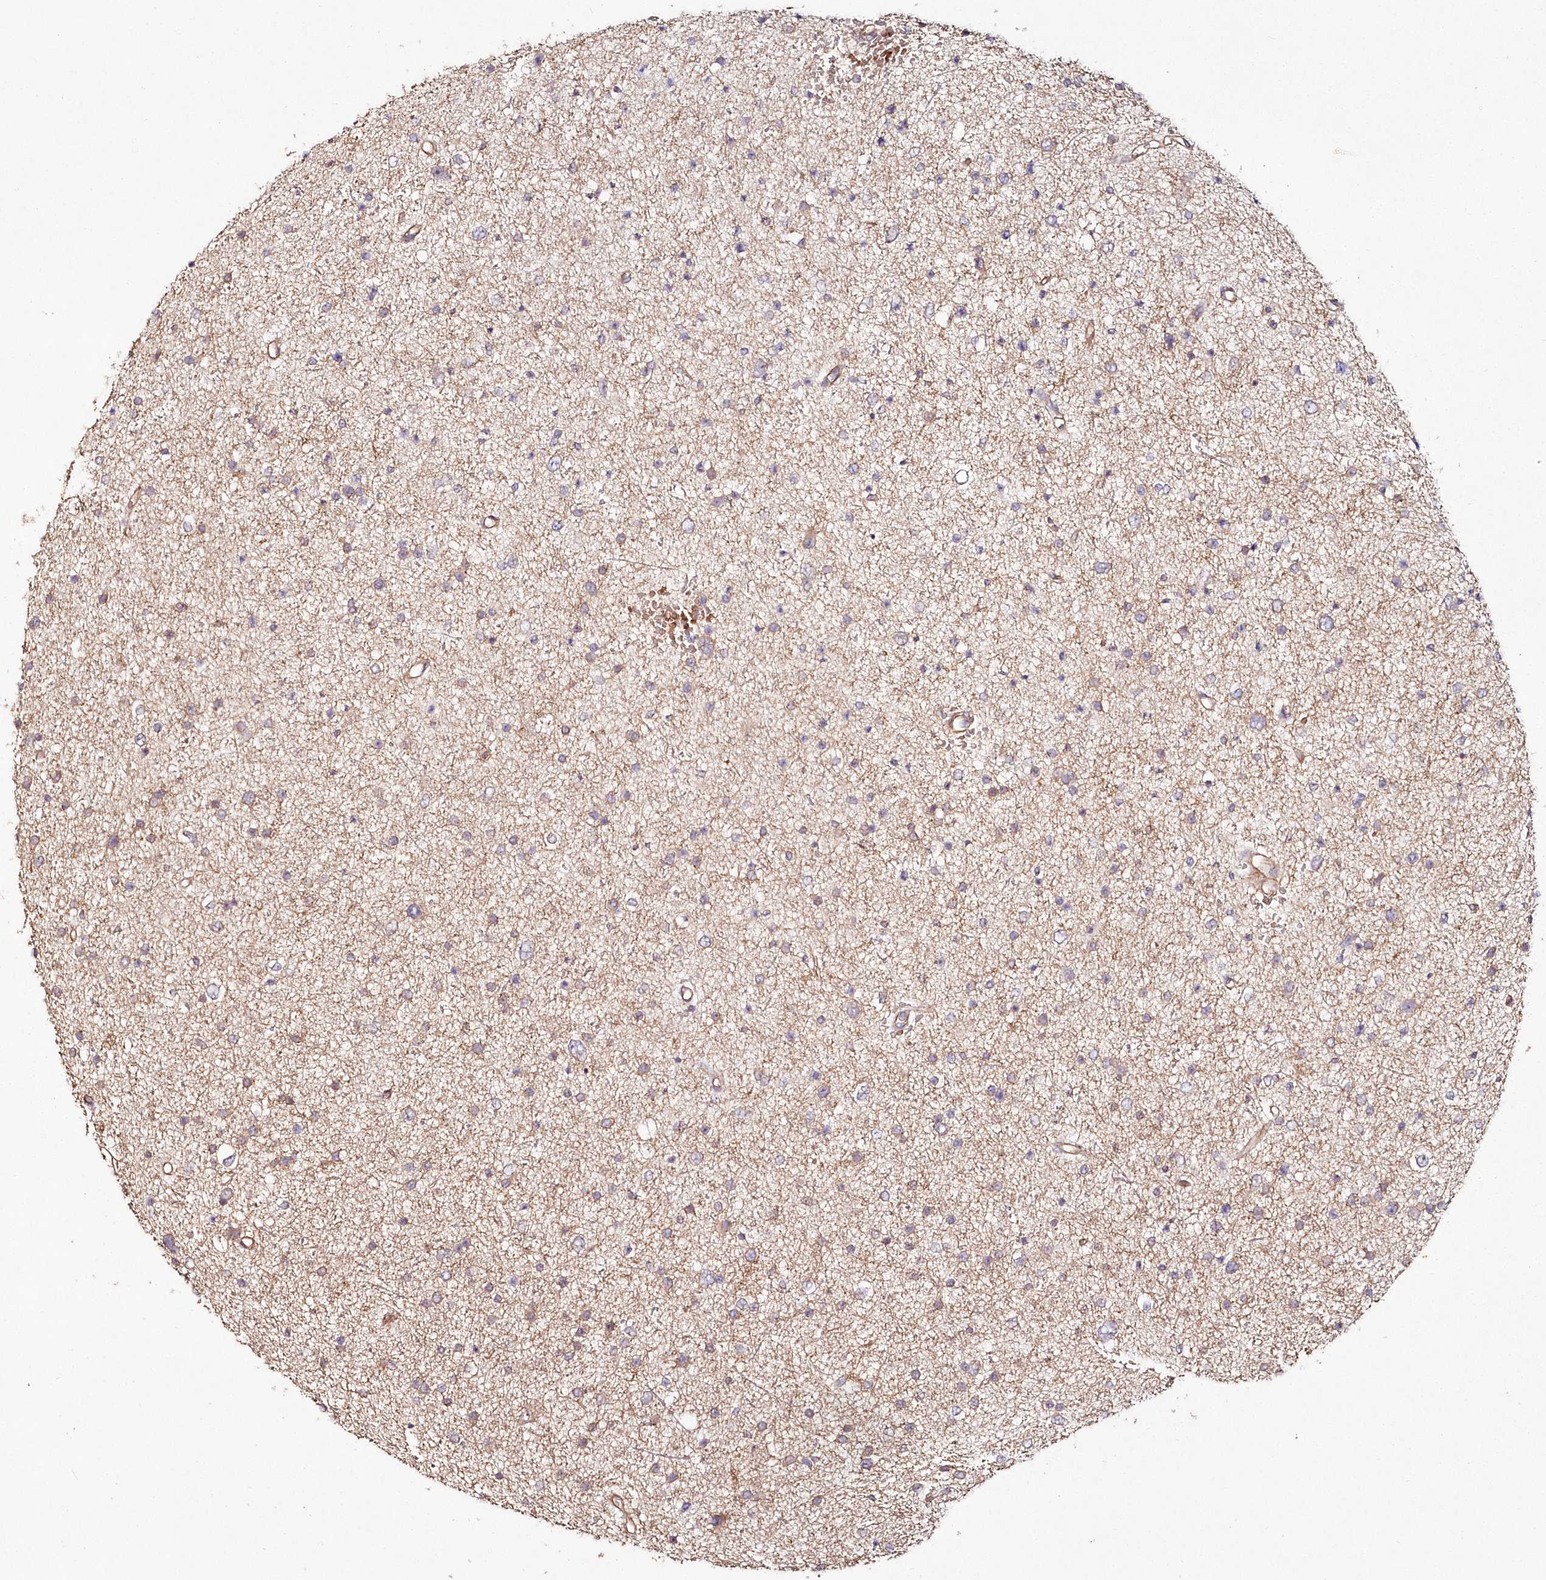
{"staining": {"intensity": "weak", "quantity": "25%-75%", "location": "cytoplasmic/membranous"}, "tissue": "glioma", "cell_type": "Tumor cells", "image_type": "cancer", "snomed": [{"axis": "morphology", "description": "Glioma, malignant, Low grade"}, {"axis": "topography", "description": "Brain"}], "caption": "This photomicrograph shows immunohistochemistry (IHC) staining of human glioma, with low weak cytoplasmic/membranous expression in approximately 25%-75% of tumor cells.", "gene": "HYCC2", "patient": {"sex": "female", "age": 37}}